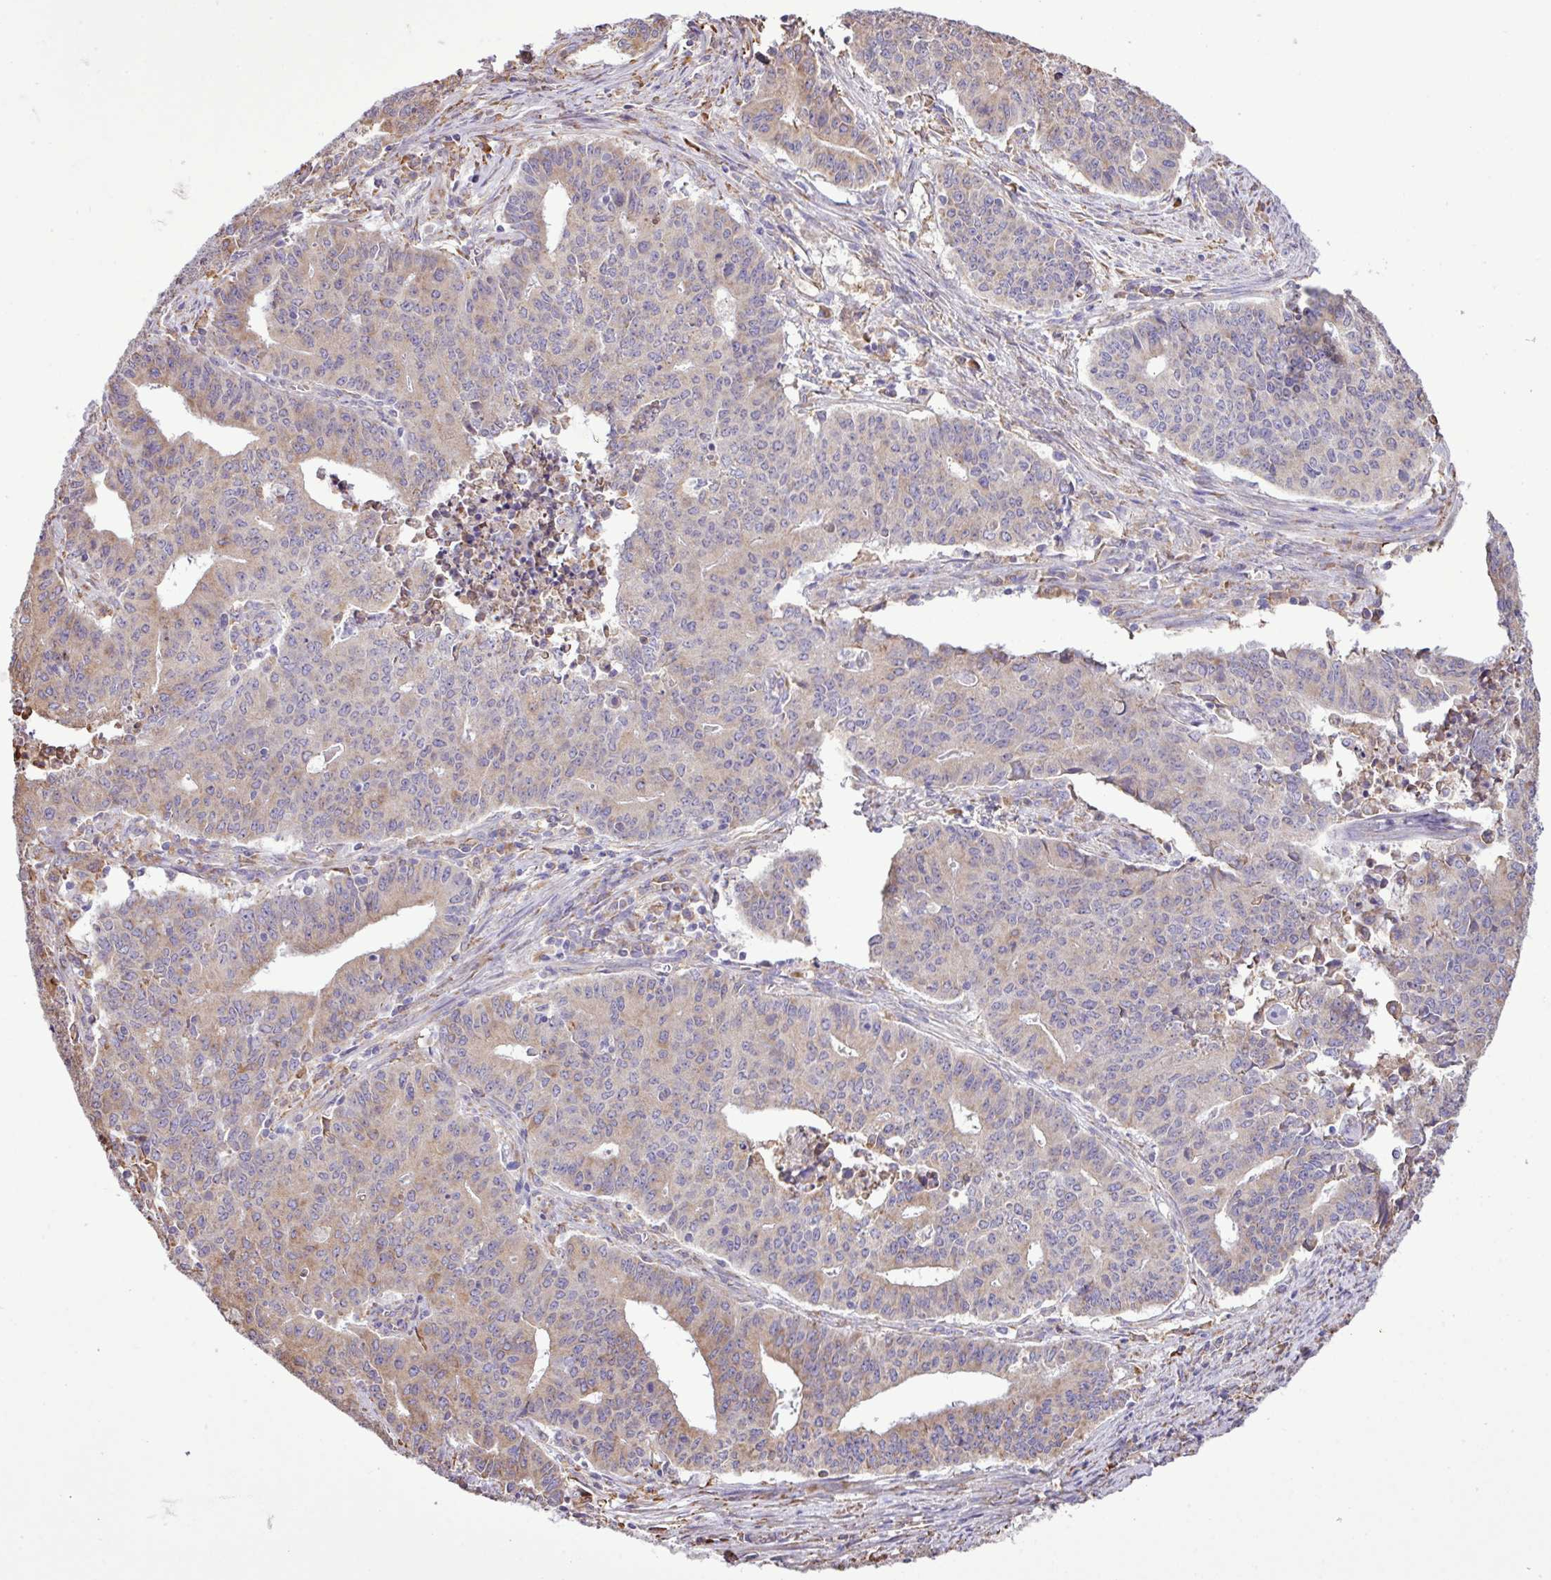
{"staining": {"intensity": "weak", "quantity": "25%-75%", "location": "cytoplasmic/membranous"}, "tissue": "endometrial cancer", "cell_type": "Tumor cells", "image_type": "cancer", "snomed": [{"axis": "morphology", "description": "Adenocarcinoma, NOS"}, {"axis": "topography", "description": "Endometrium"}], "caption": "Endometrial adenocarcinoma stained for a protein (brown) displays weak cytoplasmic/membranous positive expression in about 25%-75% of tumor cells.", "gene": "ZSCAN5A", "patient": {"sex": "female", "age": 59}}